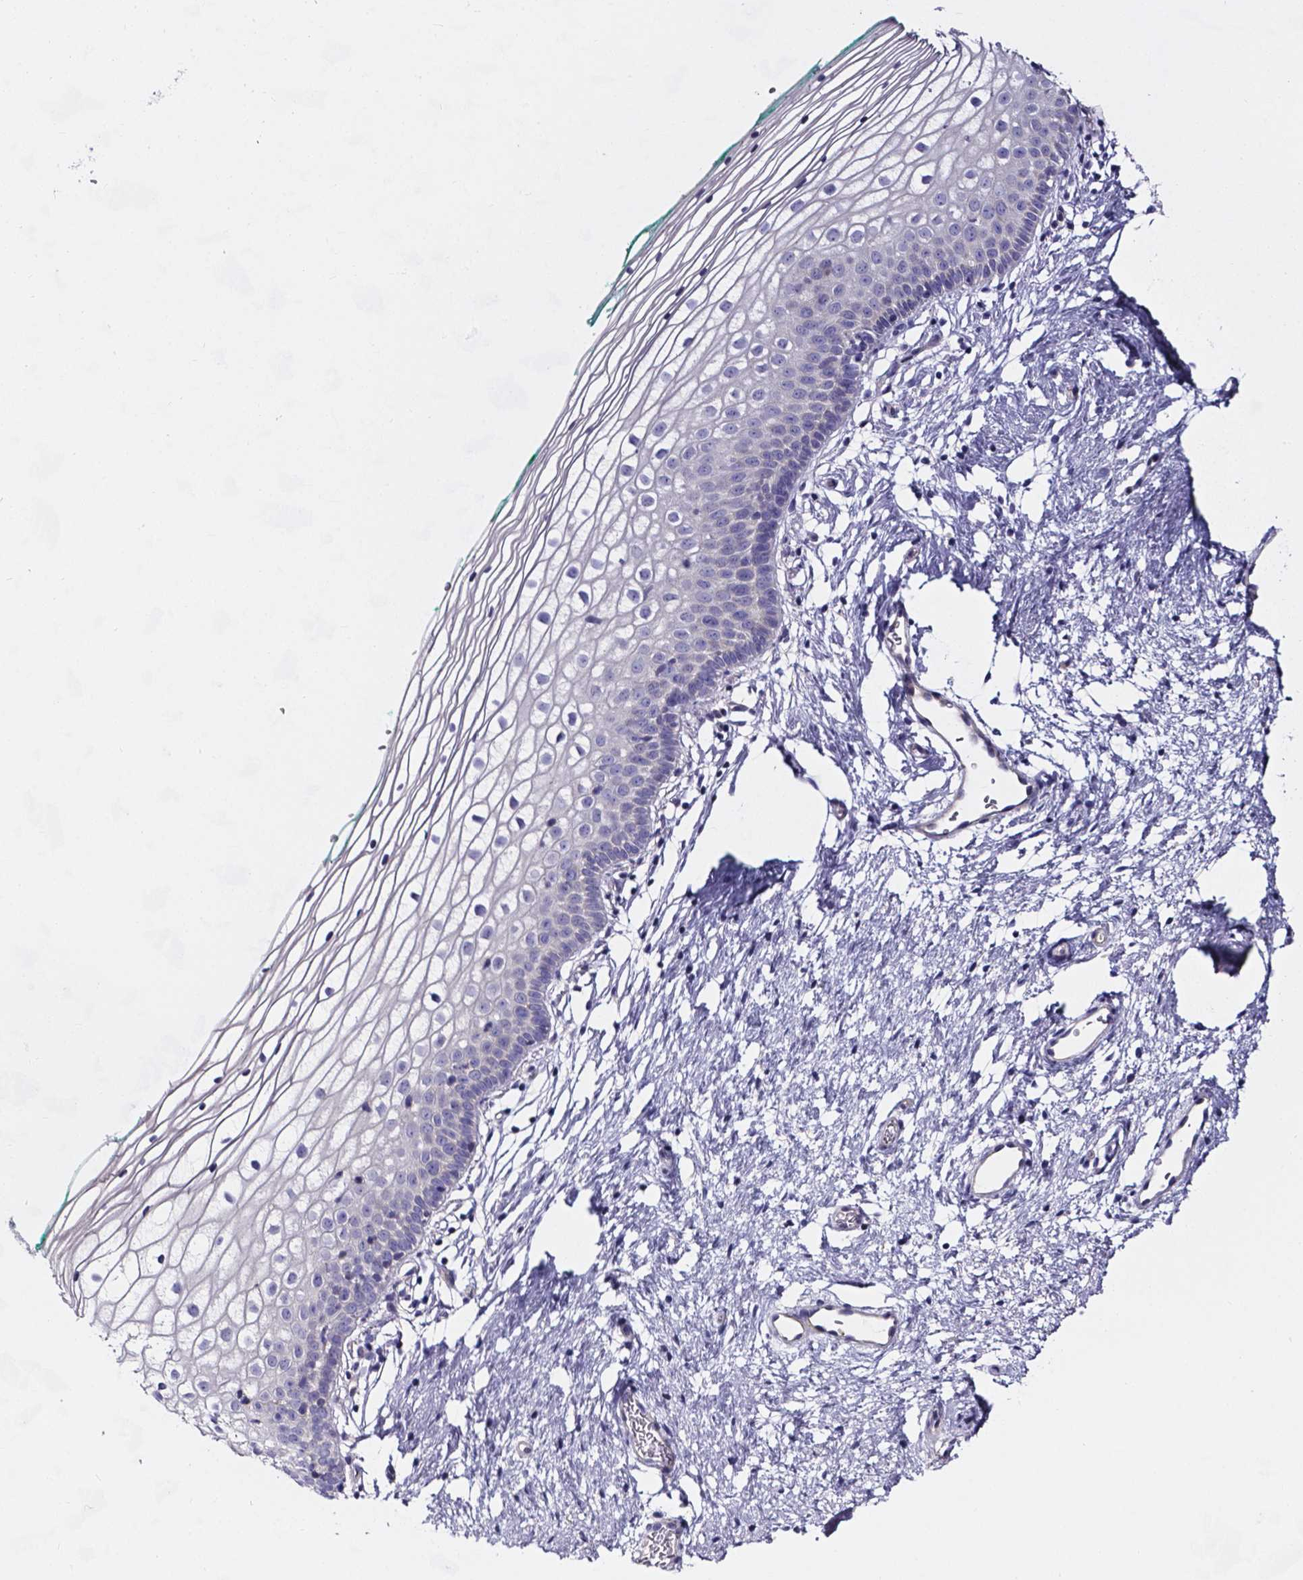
{"staining": {"intensity": "negative", "quantity": "none", "location": "none"}, "tissue": "vagina", "cell_type": "Squamous epithelial cells", "image_type": "normal", "snomed": [{"axis": "morphology", "description": "Normal tissue, NOS"}, {"axis": "topography", "description": "Vagina"}], "caption": "Squamous epithelial cells show no significant protein staining in unremarkable vagina. Brightfield microscopy of immunohistochemistry stained with DAB (3,3'-diaminobenzidine) (brown) and hematoxylin (blue), captured at high magnification.", "gene": "CACNG8", "patient": {"sex": "female", "age": 36}}